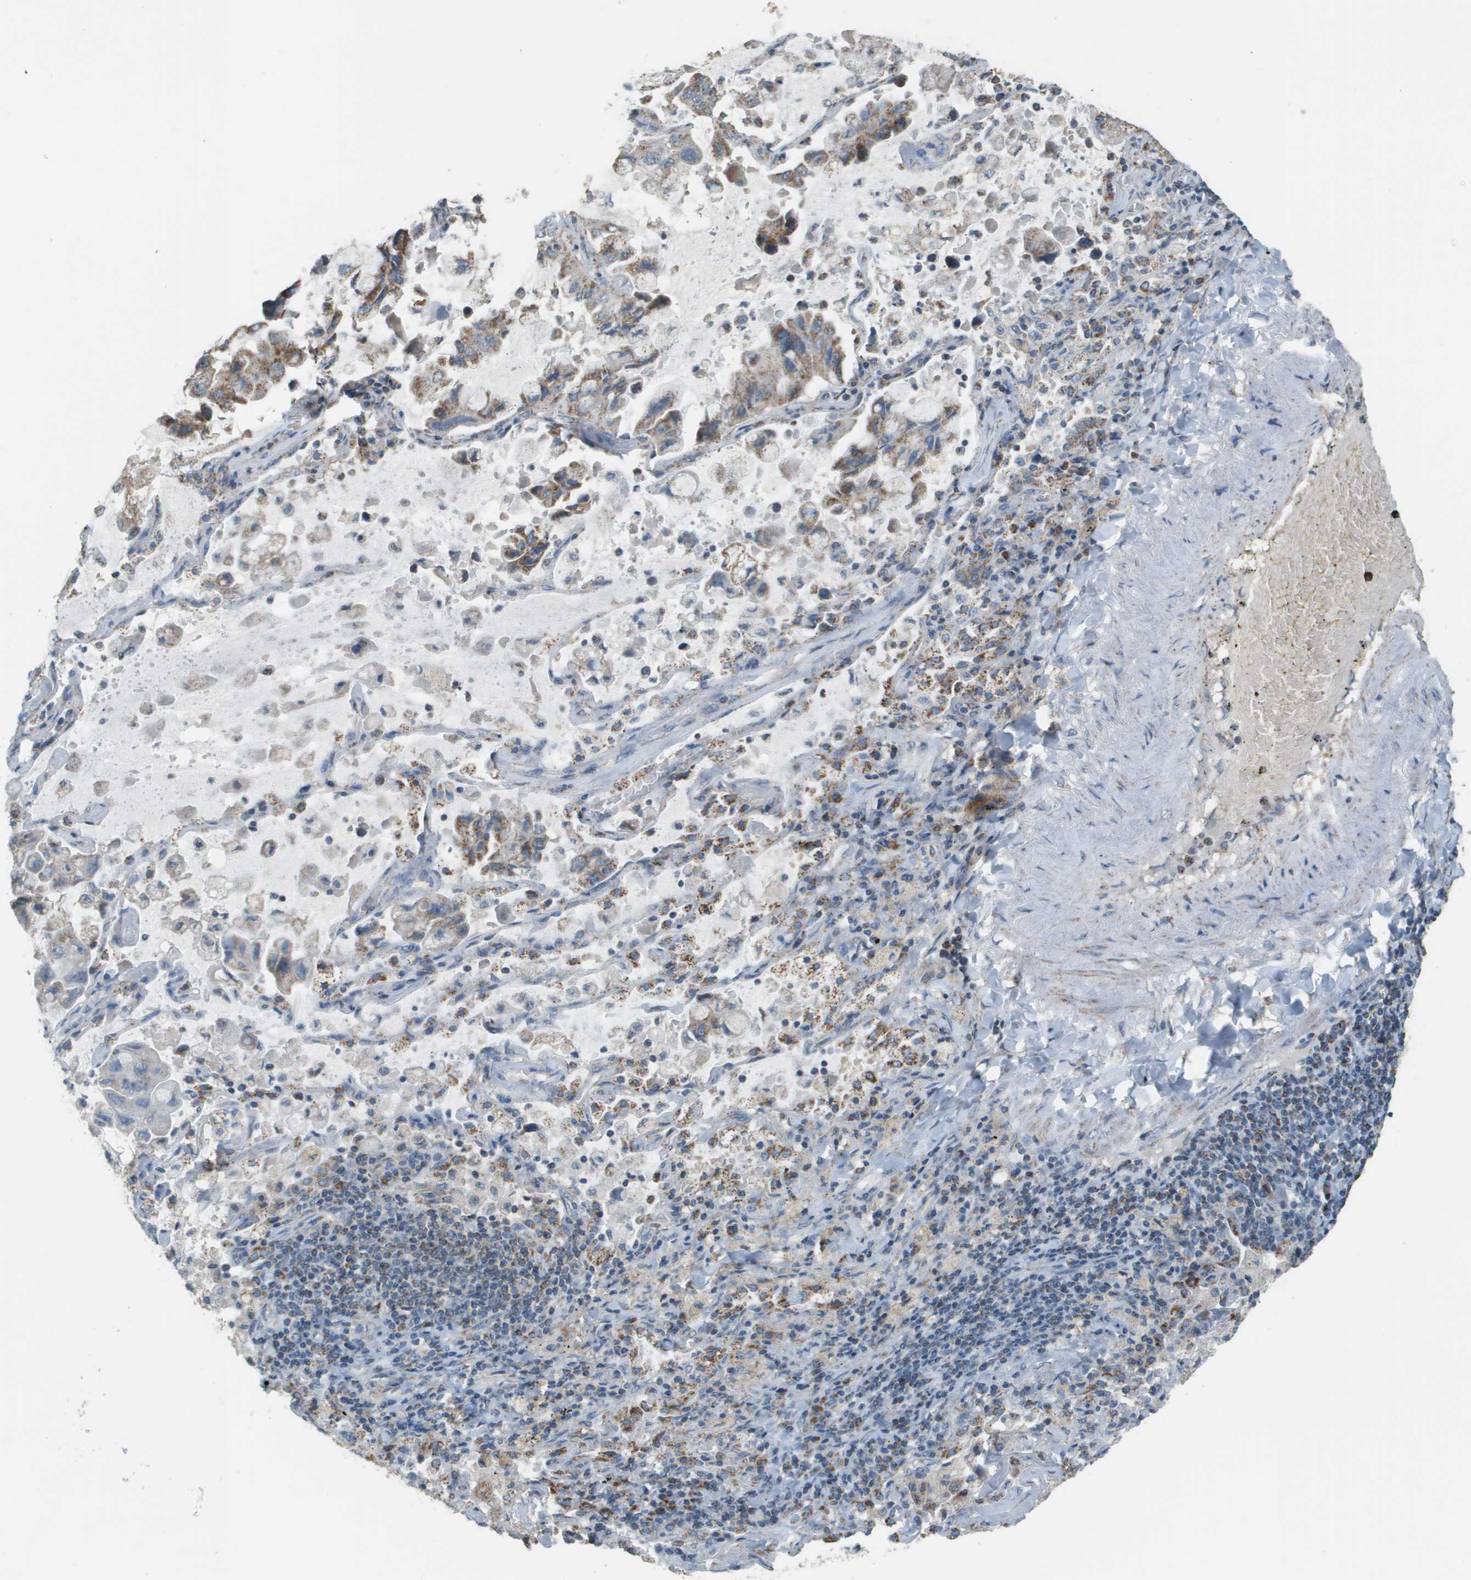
{"staining": {"intensity": "moderate", "quantity": "25%-75%", "location": "cytoplasmic/membranous"}, "tissue": "lung cancer", "cell_type": "Tumor cells", "image_type": "cancer", "snomed": [{"axis": "morphology", "description": "Adenocarcinoma, NOS"}, {"axis": "topography", "description": "Lung"}], "caption": "Brown immunohistochemical staining in lung cancer displays moderate cytoplasmic/membranous expression in about 25%-75% of tumor cells.", "gene": "FH", "patient": {"sex": "male", "age": 64}}